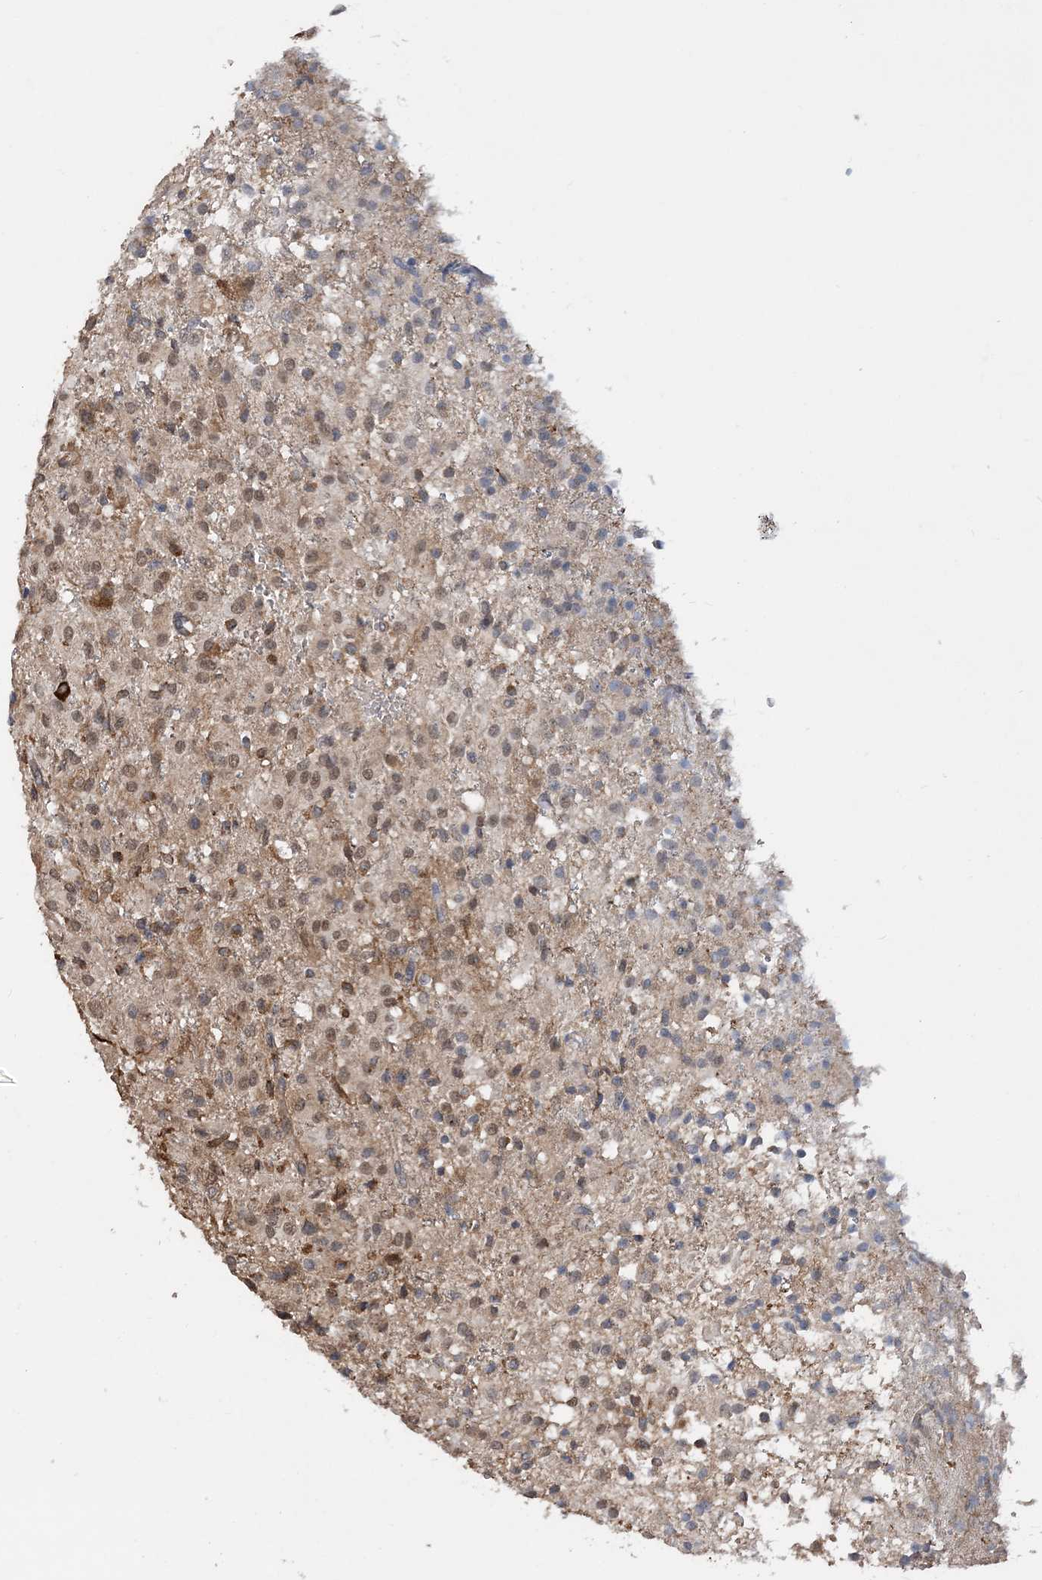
{"staining": {"intensity": "moderate", "quantity": ">75%", "location": "cytoplasmic/membranous,nuclear"}, "tissue": "glioma", "cell_type": "Tumor cells", "image_type": "cancer", "snomed": [{"axis": "morphology", "description": "Glioma, malignant, High grade"}, {"axis": "topography", "description": "Brain"}], "caption": "Immunohistochemistry micrograph of glioma stained for a protein (brown), which displays medium levels of moderate cytoplasmic/membranous and nuclear staining in approximately >75% of tumor cells.", "gene": "WDR12", "patient": {"sex": "female", "age": 59}}